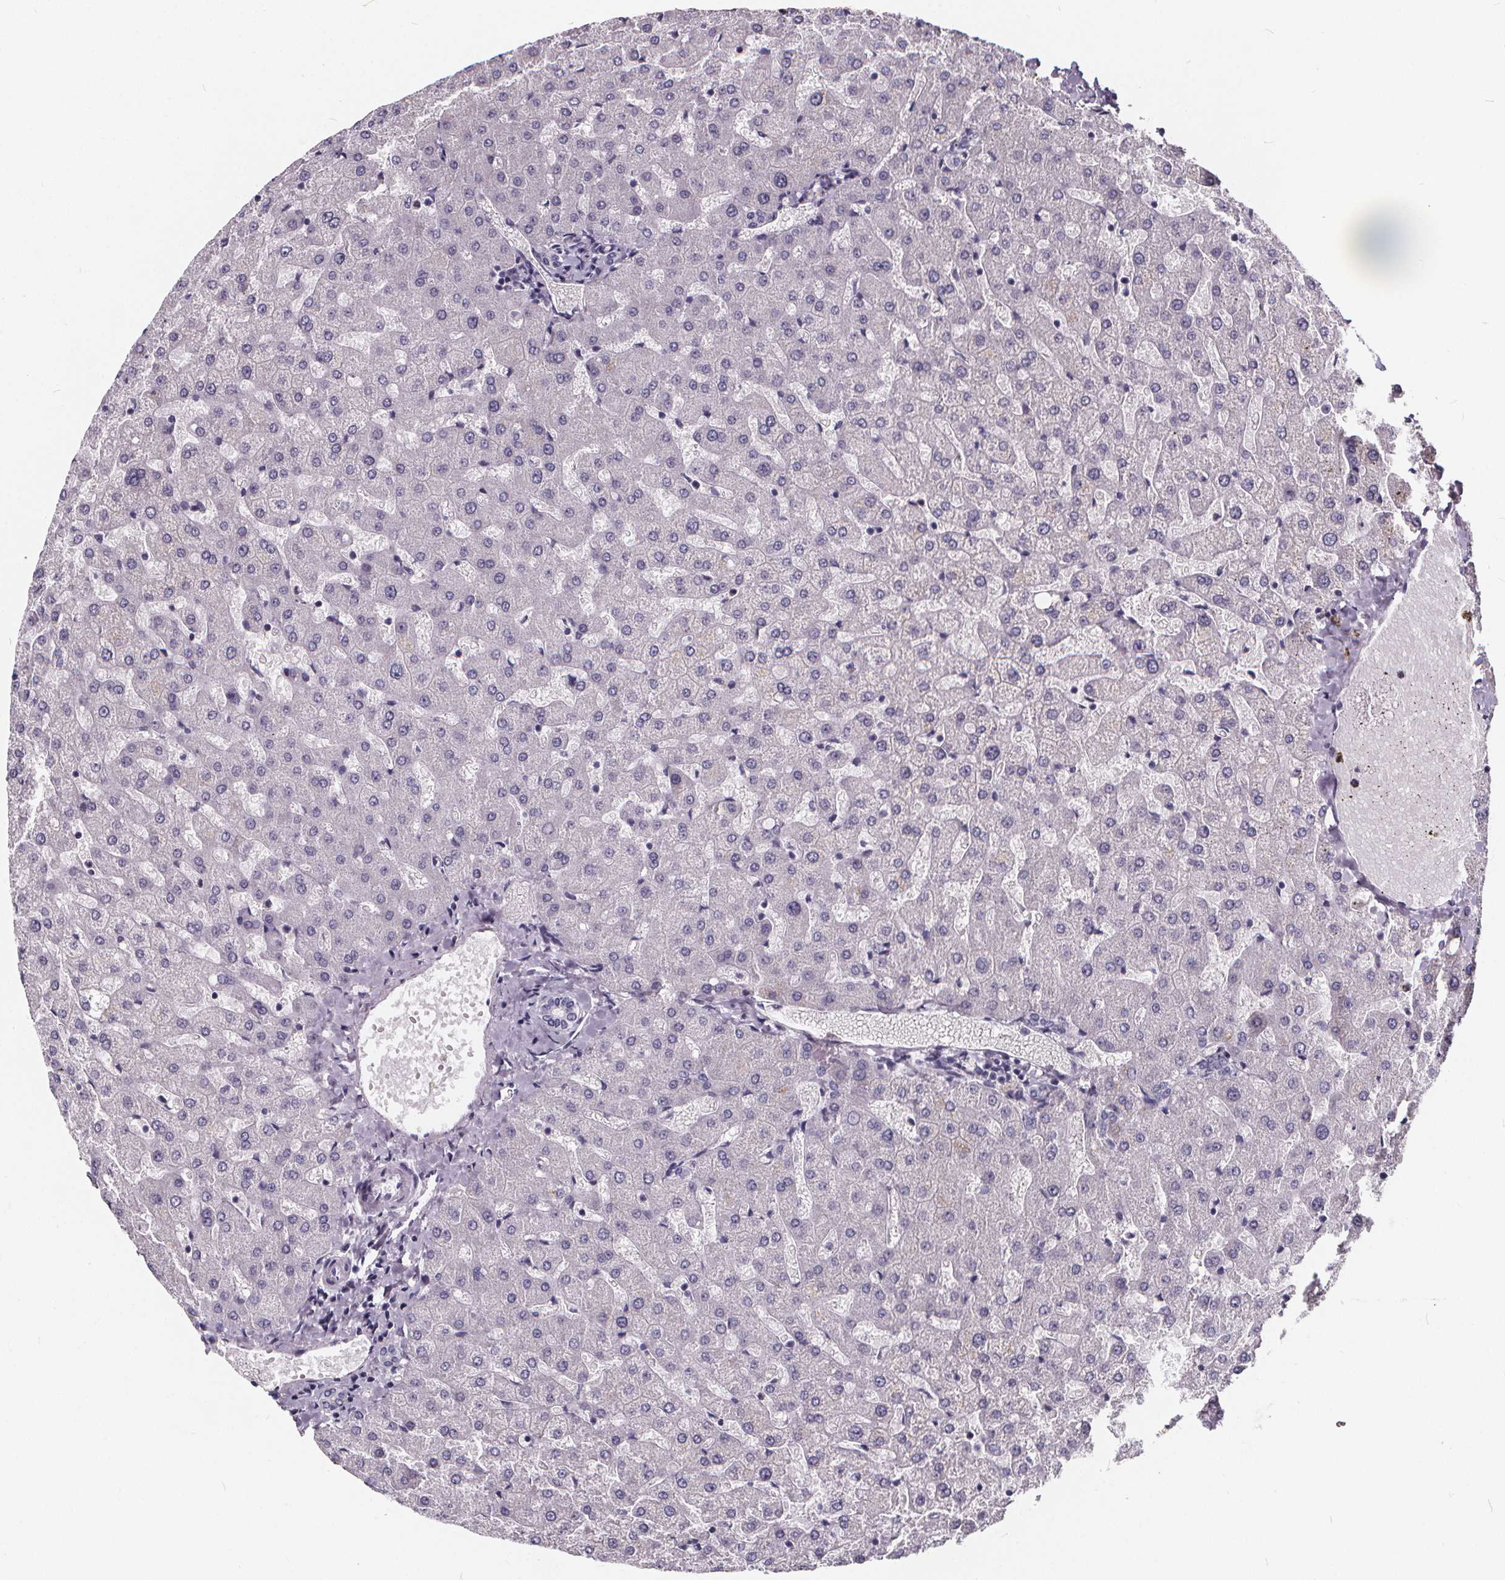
{"staining": {"intensity": "negative", "quantity": "none", "location": "none"}, "tissue": "liver", "cell_type": "Cholangiocytes", "image_type": "normal", "snomed": [{"axis": "morphology", "description": "Normal tissue, NOS"}, {"axis": "topography", "description": "Liver"}], "caption": "A micrograph of human liver is negative for staining in cholangiocytes. (DAB immunohistochemistry (IHC) with hematoxylin counter stain).", "gene": "SPEF2", "patient": {"sex": "female", "age": 50}}